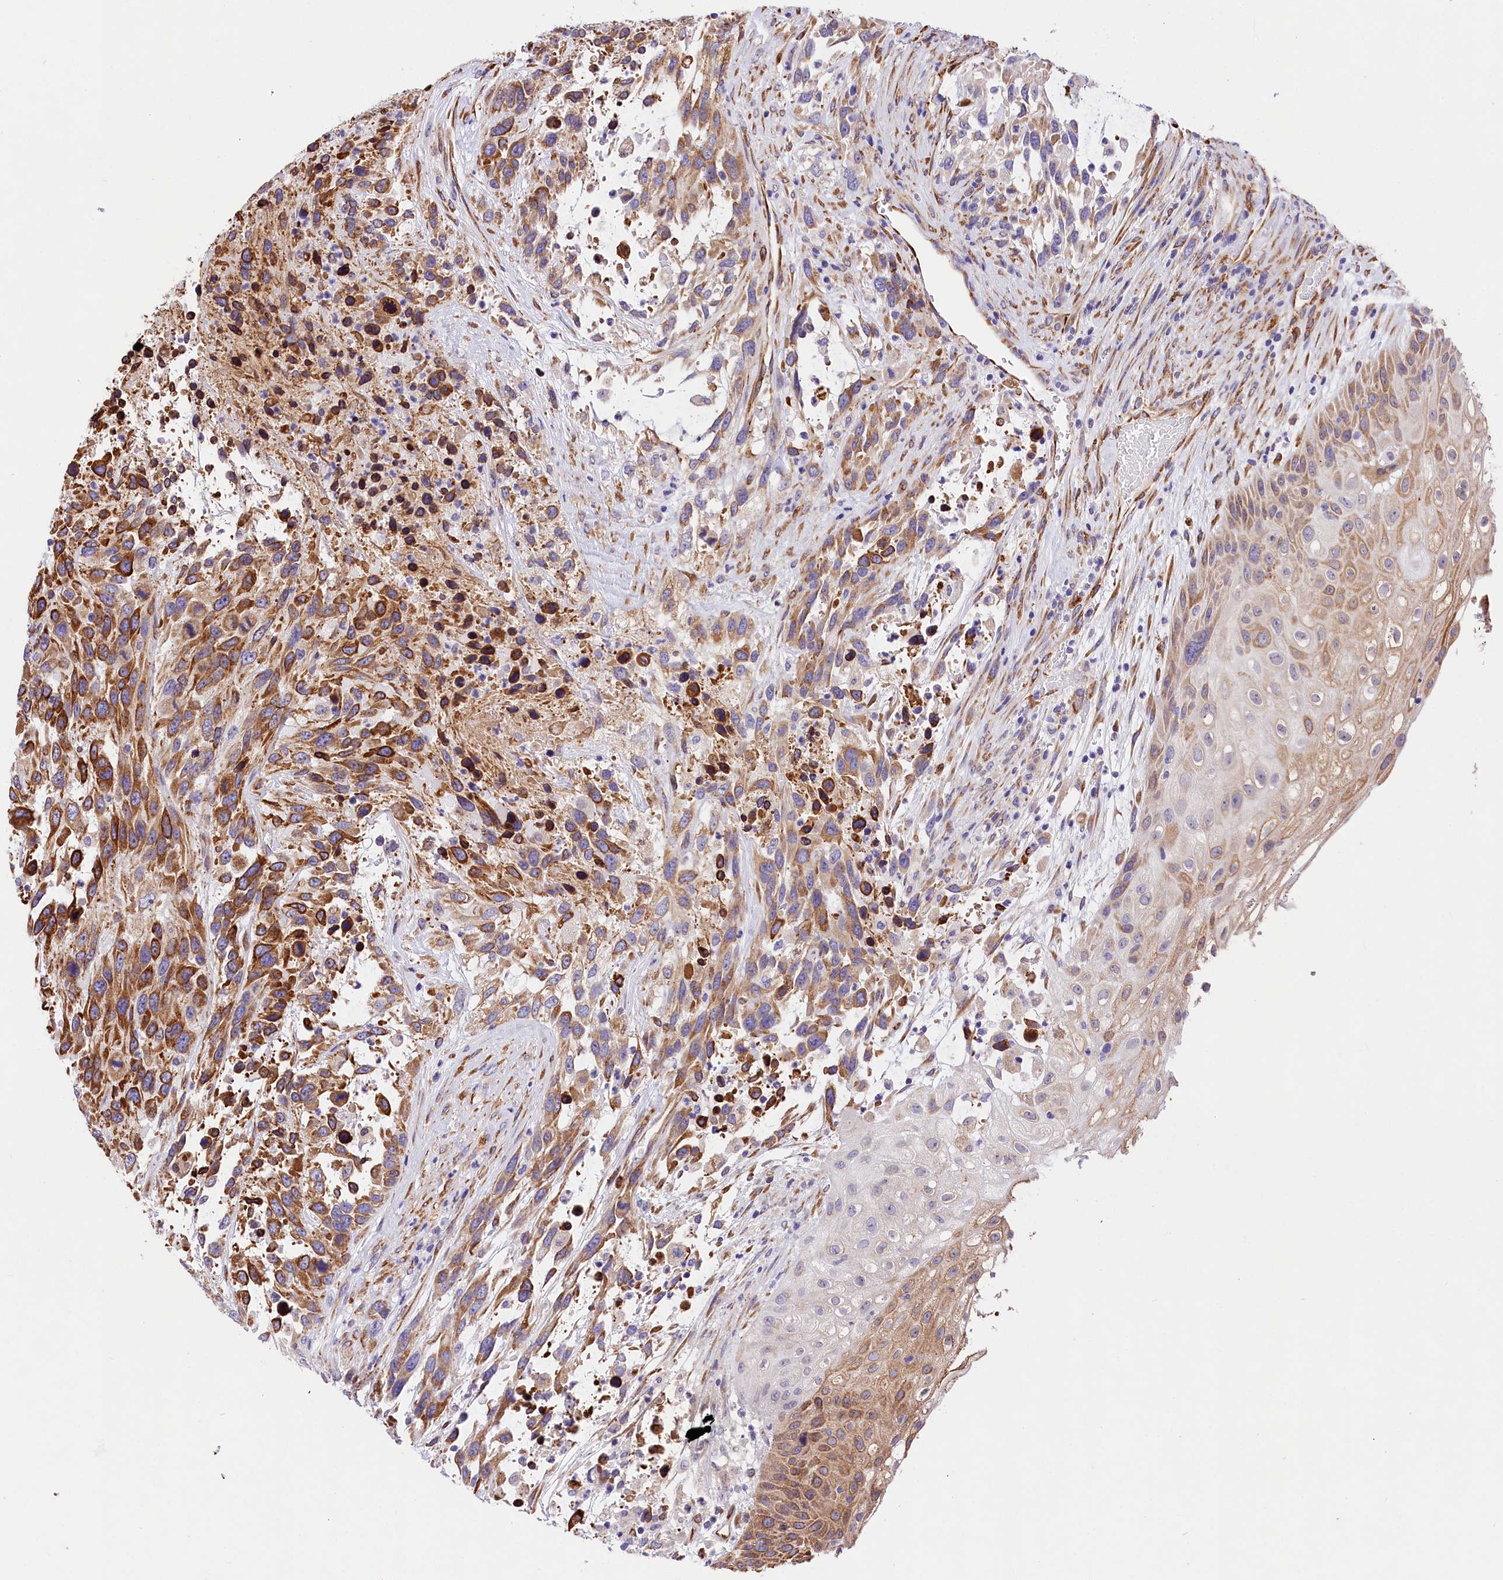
{"staining": {"intensity": "moderate", "quantity": ">75%", "location": "cytoplasmic/membranous"}, "tissue": "urothelial cancer", "cell_type": "Tumor cells", "image_type": "cancer", "snomed": [{"axis": "morphology", "description": "Urothelial carcinoma, High grade"}, {"axis": "topography", "description": "Urinary bladder"}], "caption": "Immunohistochemical staining of human urothelial cancer shows medium levels of moderate cytoplasmic/membranous staining in about >75% of tumor cells.", "gene": "ITGA1", "patient": {"sex": "female", "age": 70}}